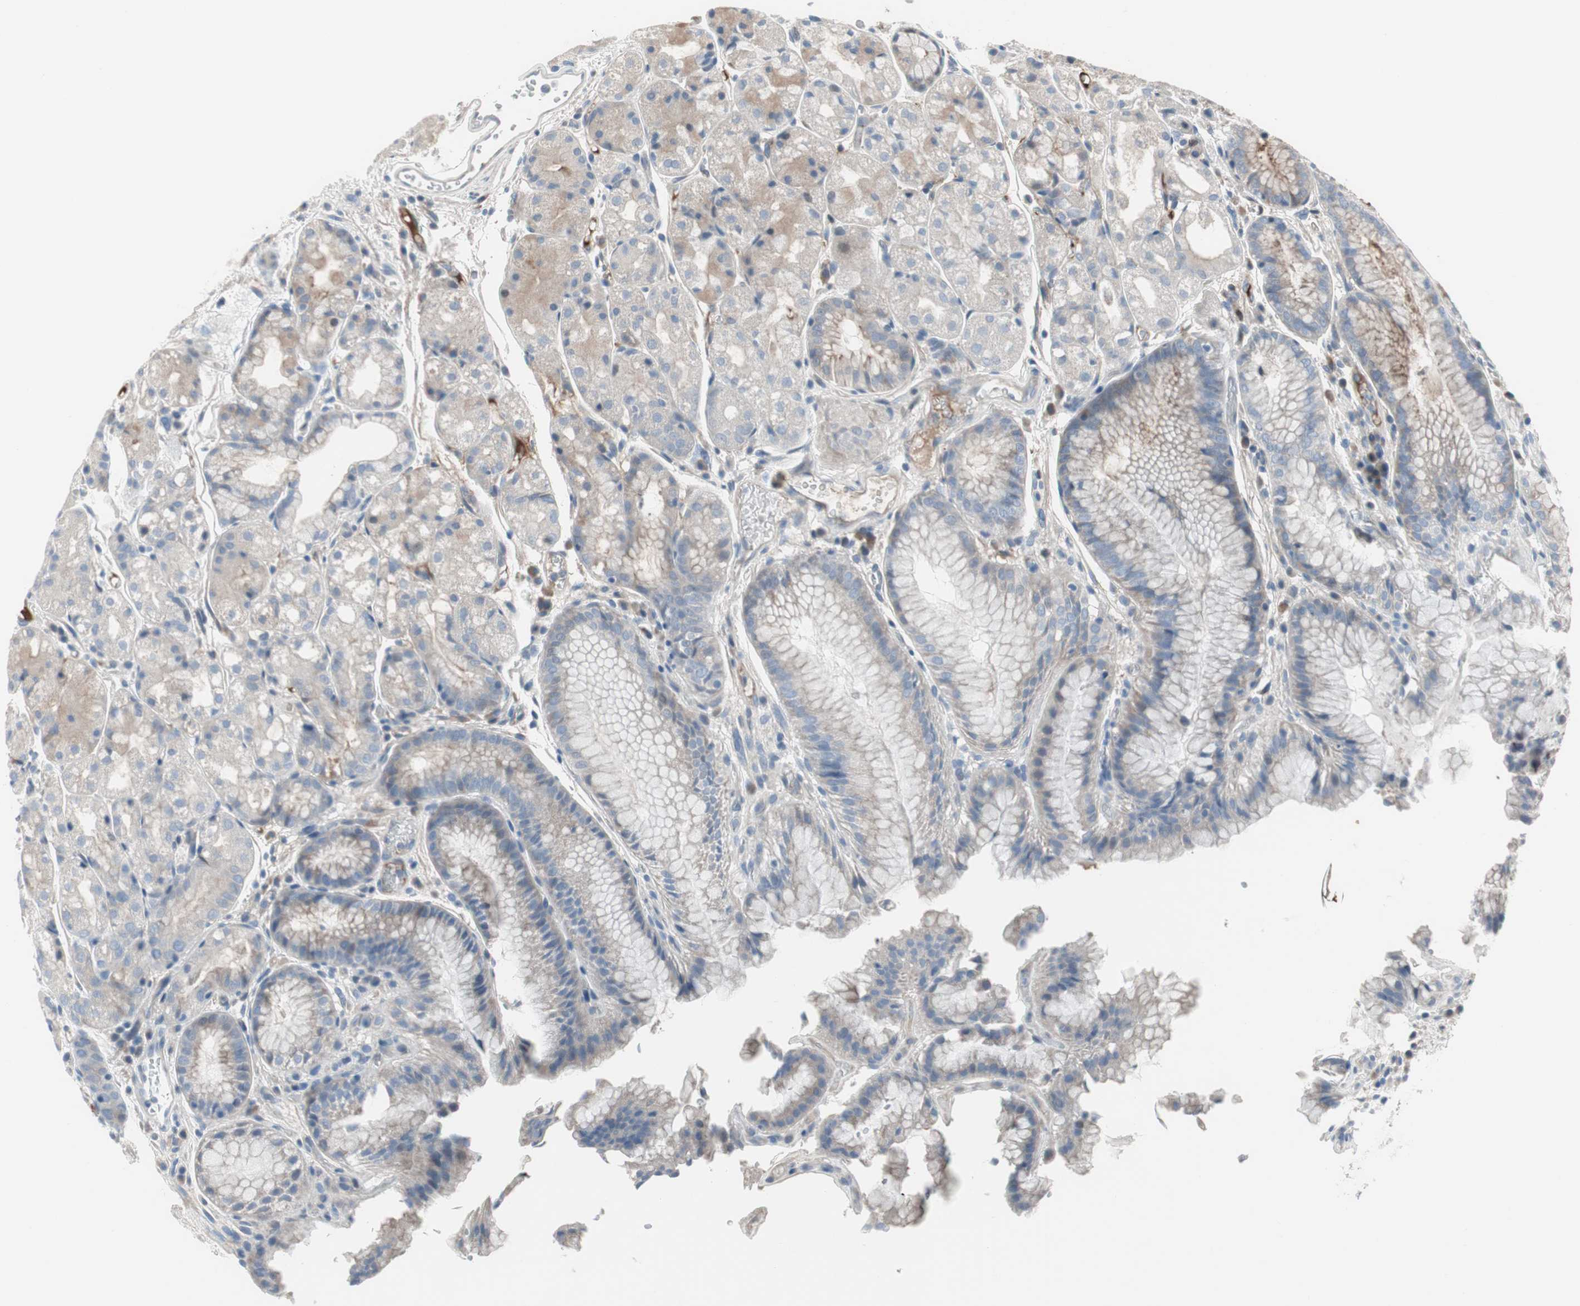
{"staining": {"intensity": "strong", "quantity": "<25%", "location": "cytoplasmic/membranous"}, "tissue": "stomach", "cell_type": "Glandular cells", "image_type": "normal", "snomed": [{"axis": "morphology", "description": "Normal tissue, NOS"}, {"axis": "topography", "description": "Stomach, upper"}], "caption": "Stomach stained for a protein reveals strong cytoplasmic/membranous positivity in glandular cells.", "gene": "PIGR", "patient": {"sex": "male", "age": 72}}